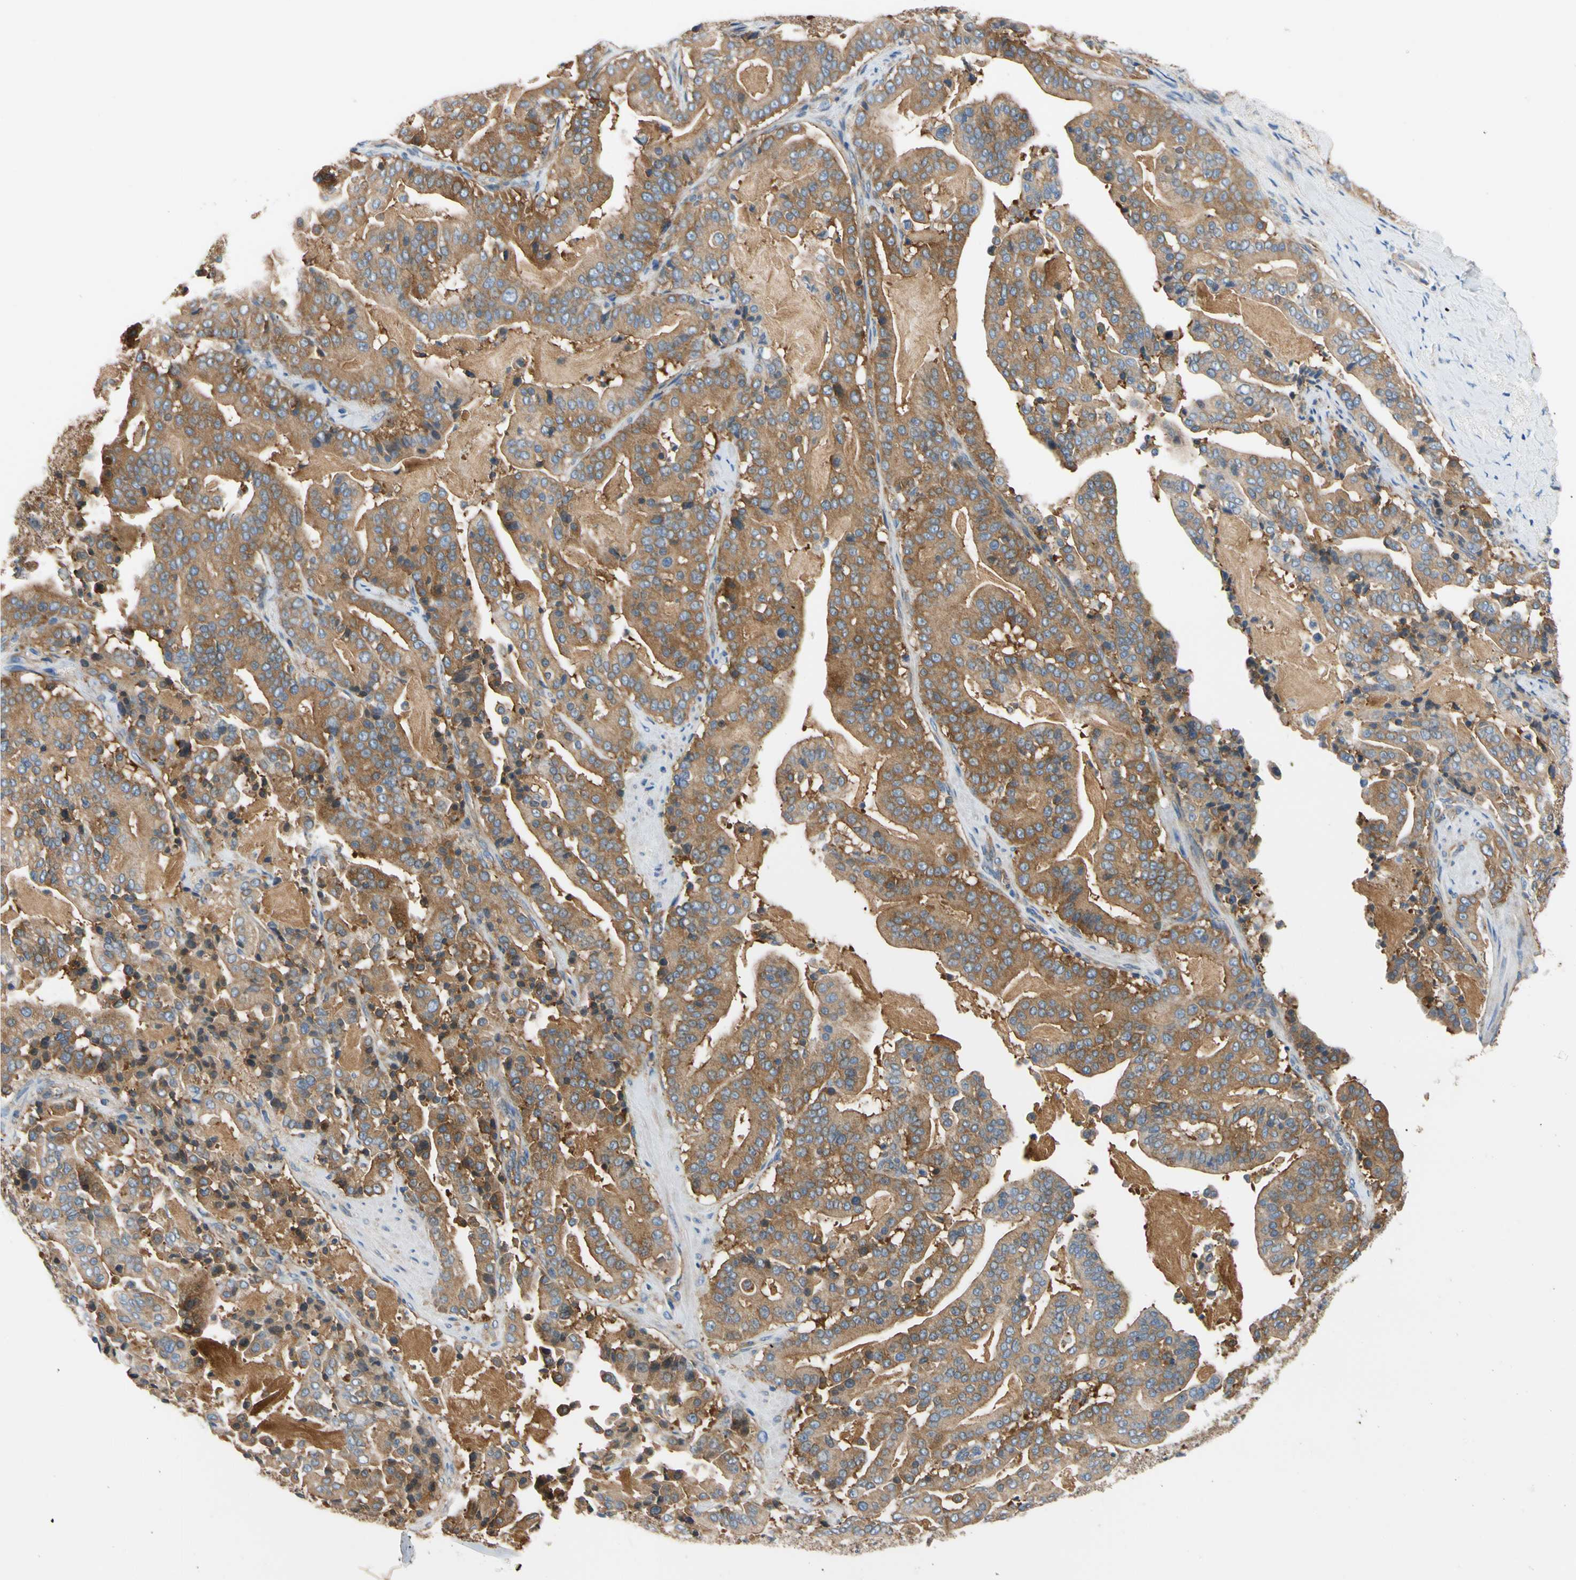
{"staining": {"intensity": "strong", "quantity": ">75%", "location": "cytoplasmic/membranous"}, "tissue": "pancreatic cancer", "cell_type": "Tumor cells", "image_type": "cancer", "snomed": [{"axis": "morphology", "description": "Adenocarcinoma, NOS"}, {"axis": "topography", "description": "Pancreas"}], "caption": "This image displays IHC staining of human pancreatic adenocarcinoma, with high strong cytoplasmic/membranous staining in approximately >75% of tumor cells.", "gene": "GPHN", "patient": {"sex": "male", "age": 63}}